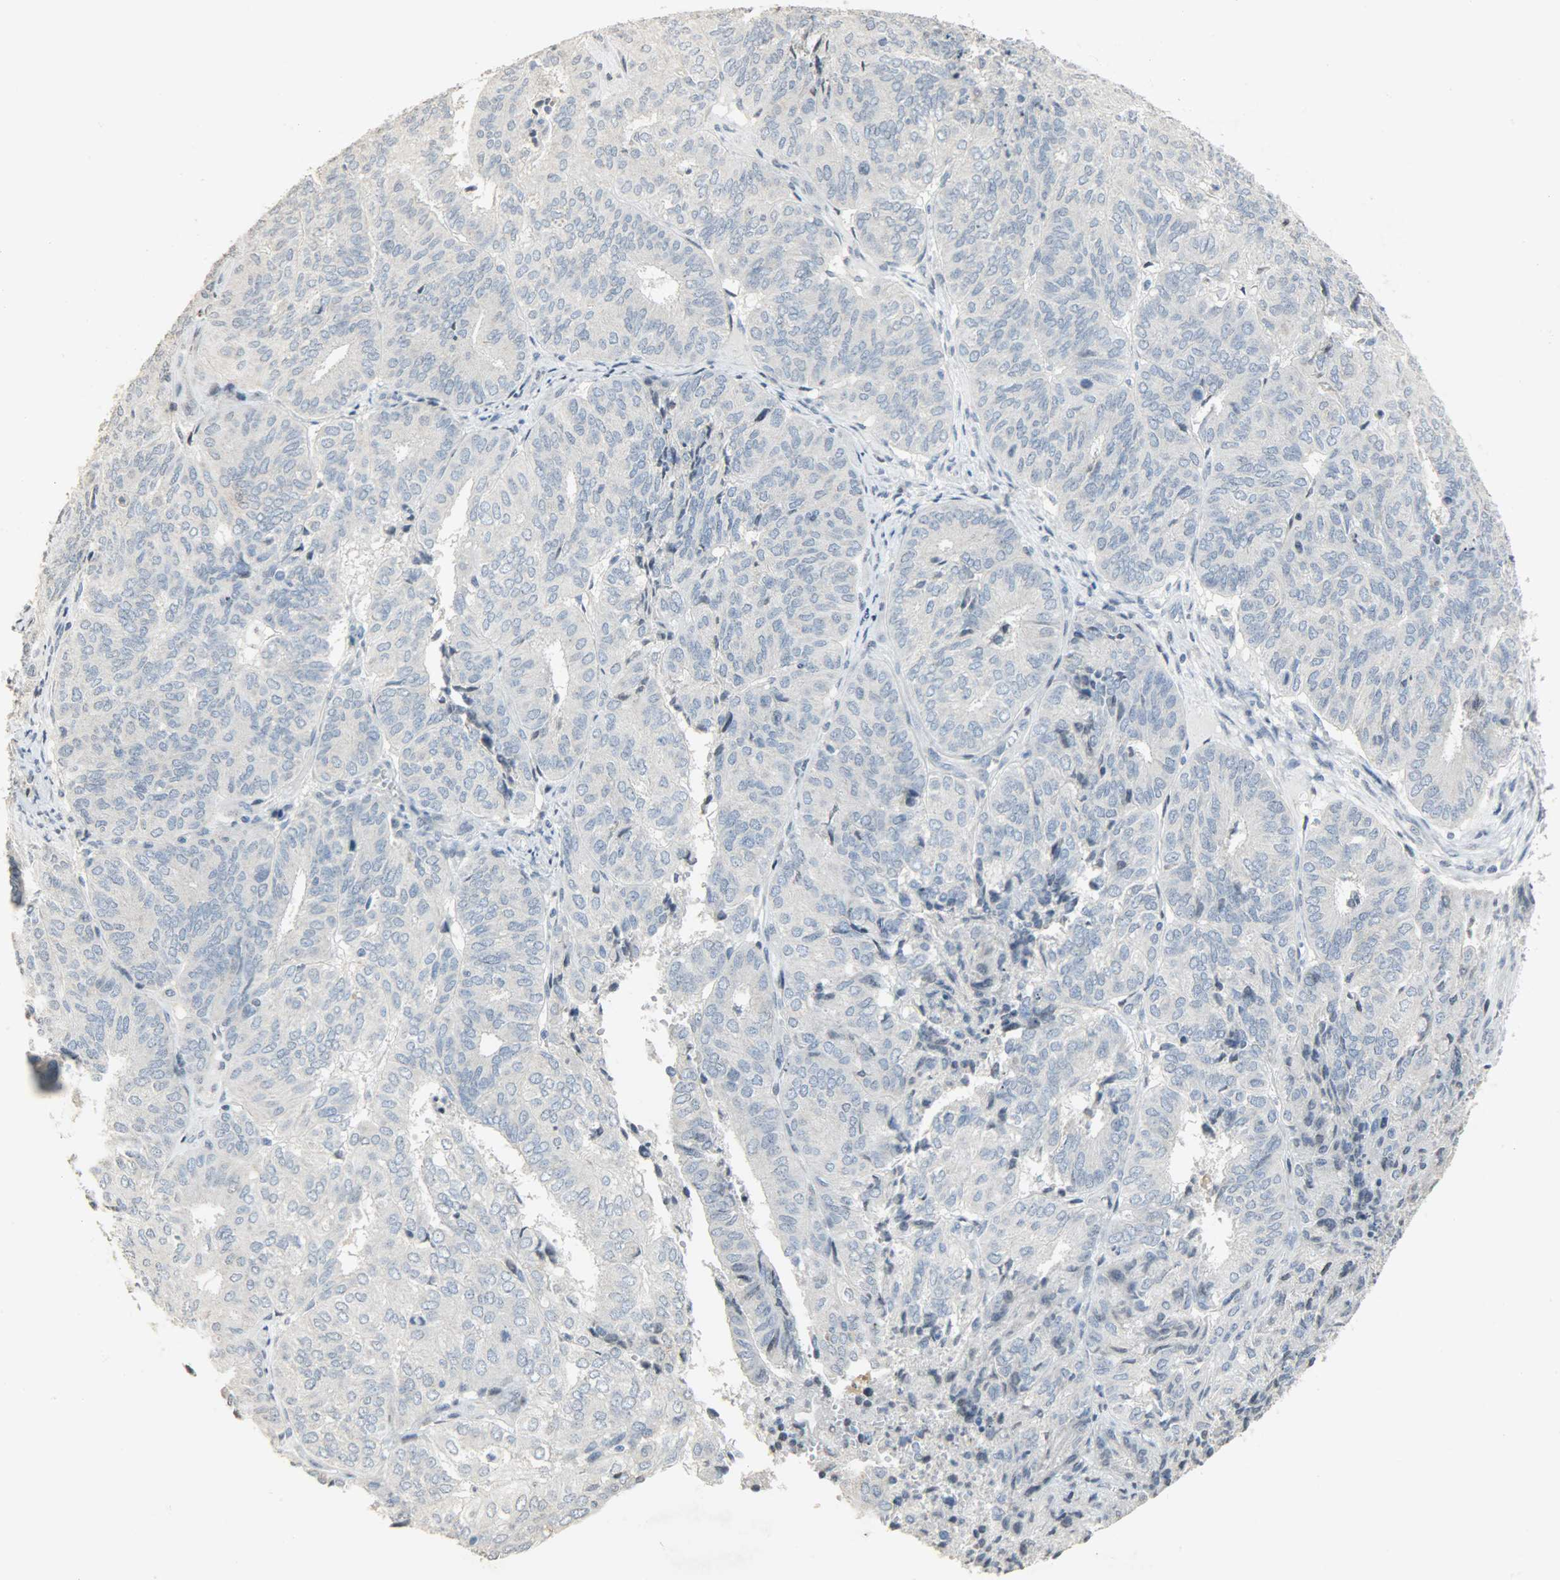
{"staining": {"intensity": "negative", "quantity": "none", "location": "none"}, "tissue": "endometrial cancer", "cell_type": "Tumor cells", "image_type": "cancer", "snomed": [{"axis": "morphology", "description": "Adenocarcinoma, NOS"}, {"axis": "topography", "description": "Uterus"}], "caption": "A photomicrograph of human adenocarcinoma (endometrial) is negative for staining in tumor cells.", "gene": "DNAJB6", "patient": {"sex": "female", "age": 60}}